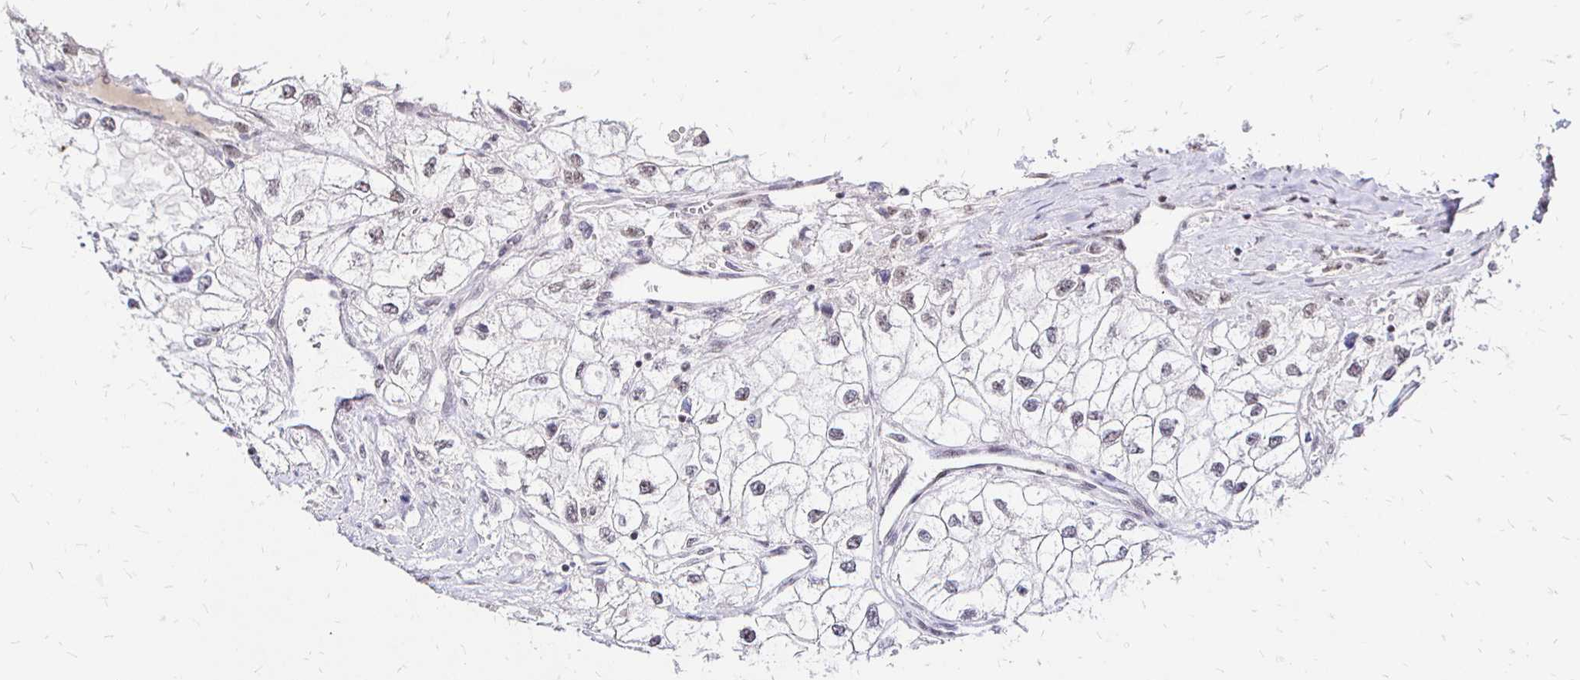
{"staining": {"intensity": "negative", "quantity": "none", "location": "none"}, "tissue": "renal cancer", "cell_type": "Tumor cells", "image_type": "cancer", "snomed": [{"axis": "morphology", "description": "Adenocarcinoma, NOS"}, {"axis": "topography", "description": "Kidney"}], "caption": "There is no significant expression in tumor cells of adenocarcinoma (renal). (Brightfield microscopy of DAB immunohistochemistry (IHC) at high magnification).", "gene": "SIN3A", "patient": {"sex": "male", "age": 59}}